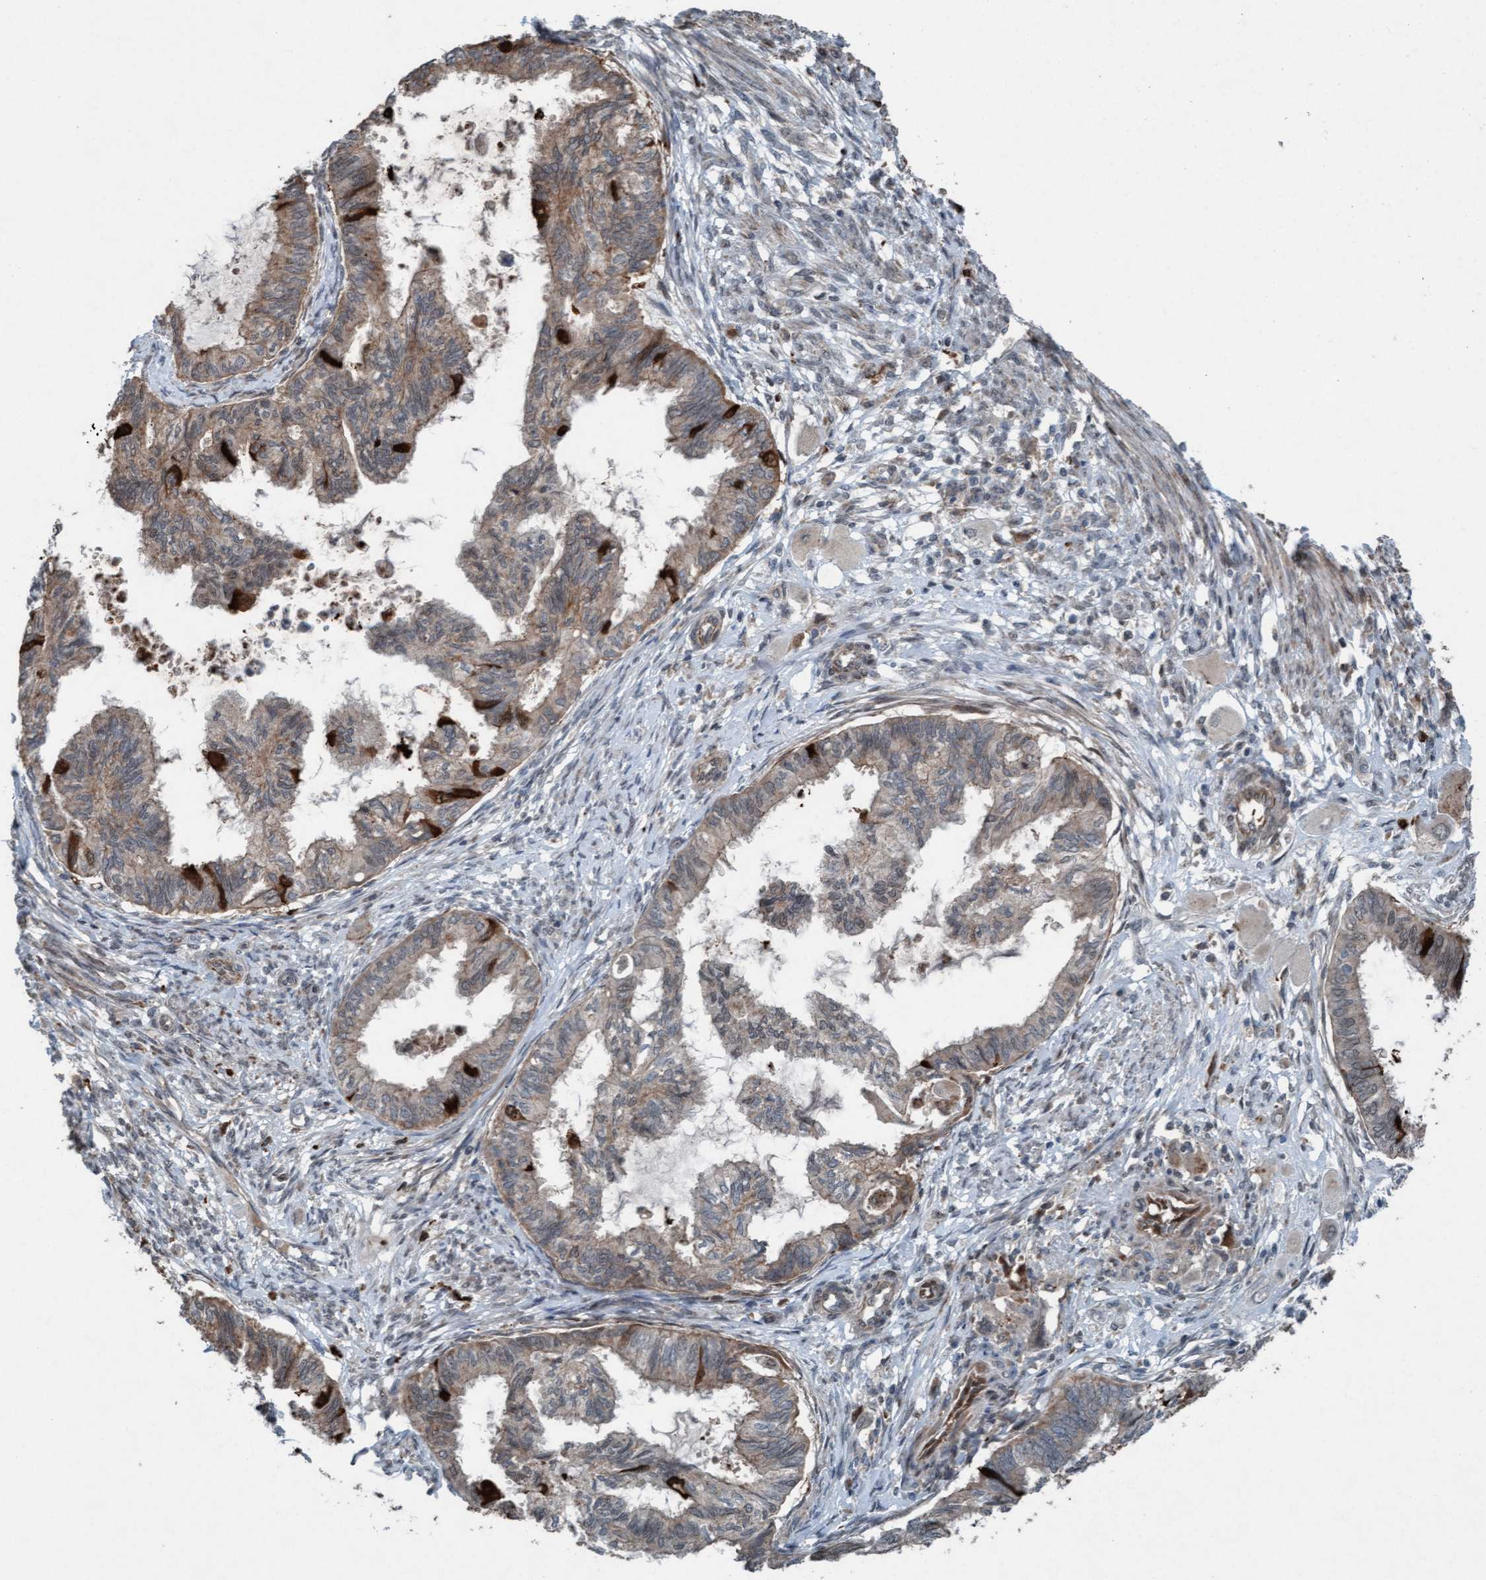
{"staining": {"intensity": "weak", "quantity": "25%-75%", "location": "cytoplasmic/membranous"}, "tissue": "cervical cancer", "cell_type": "Tumor cells", "image_type": "cancer", "snomed": [{"axis": "morphology", "description": "Normal tissue, NOS"}, {"axis": "morphology", "description": "Adenocarcinoma, NOS"}, {"axis": "topography", "description": "Cervix"}, {"axis": "topography", "description": "Endometrium"}], "caption": "The immunohistochemical stain highlights weak cytoplasmic/membranous staining in tumor cells of adenocarcinoma (cervical) tissue.", "gene": "PLXNB2", "patient": {"sex": "female", "age": 86}}